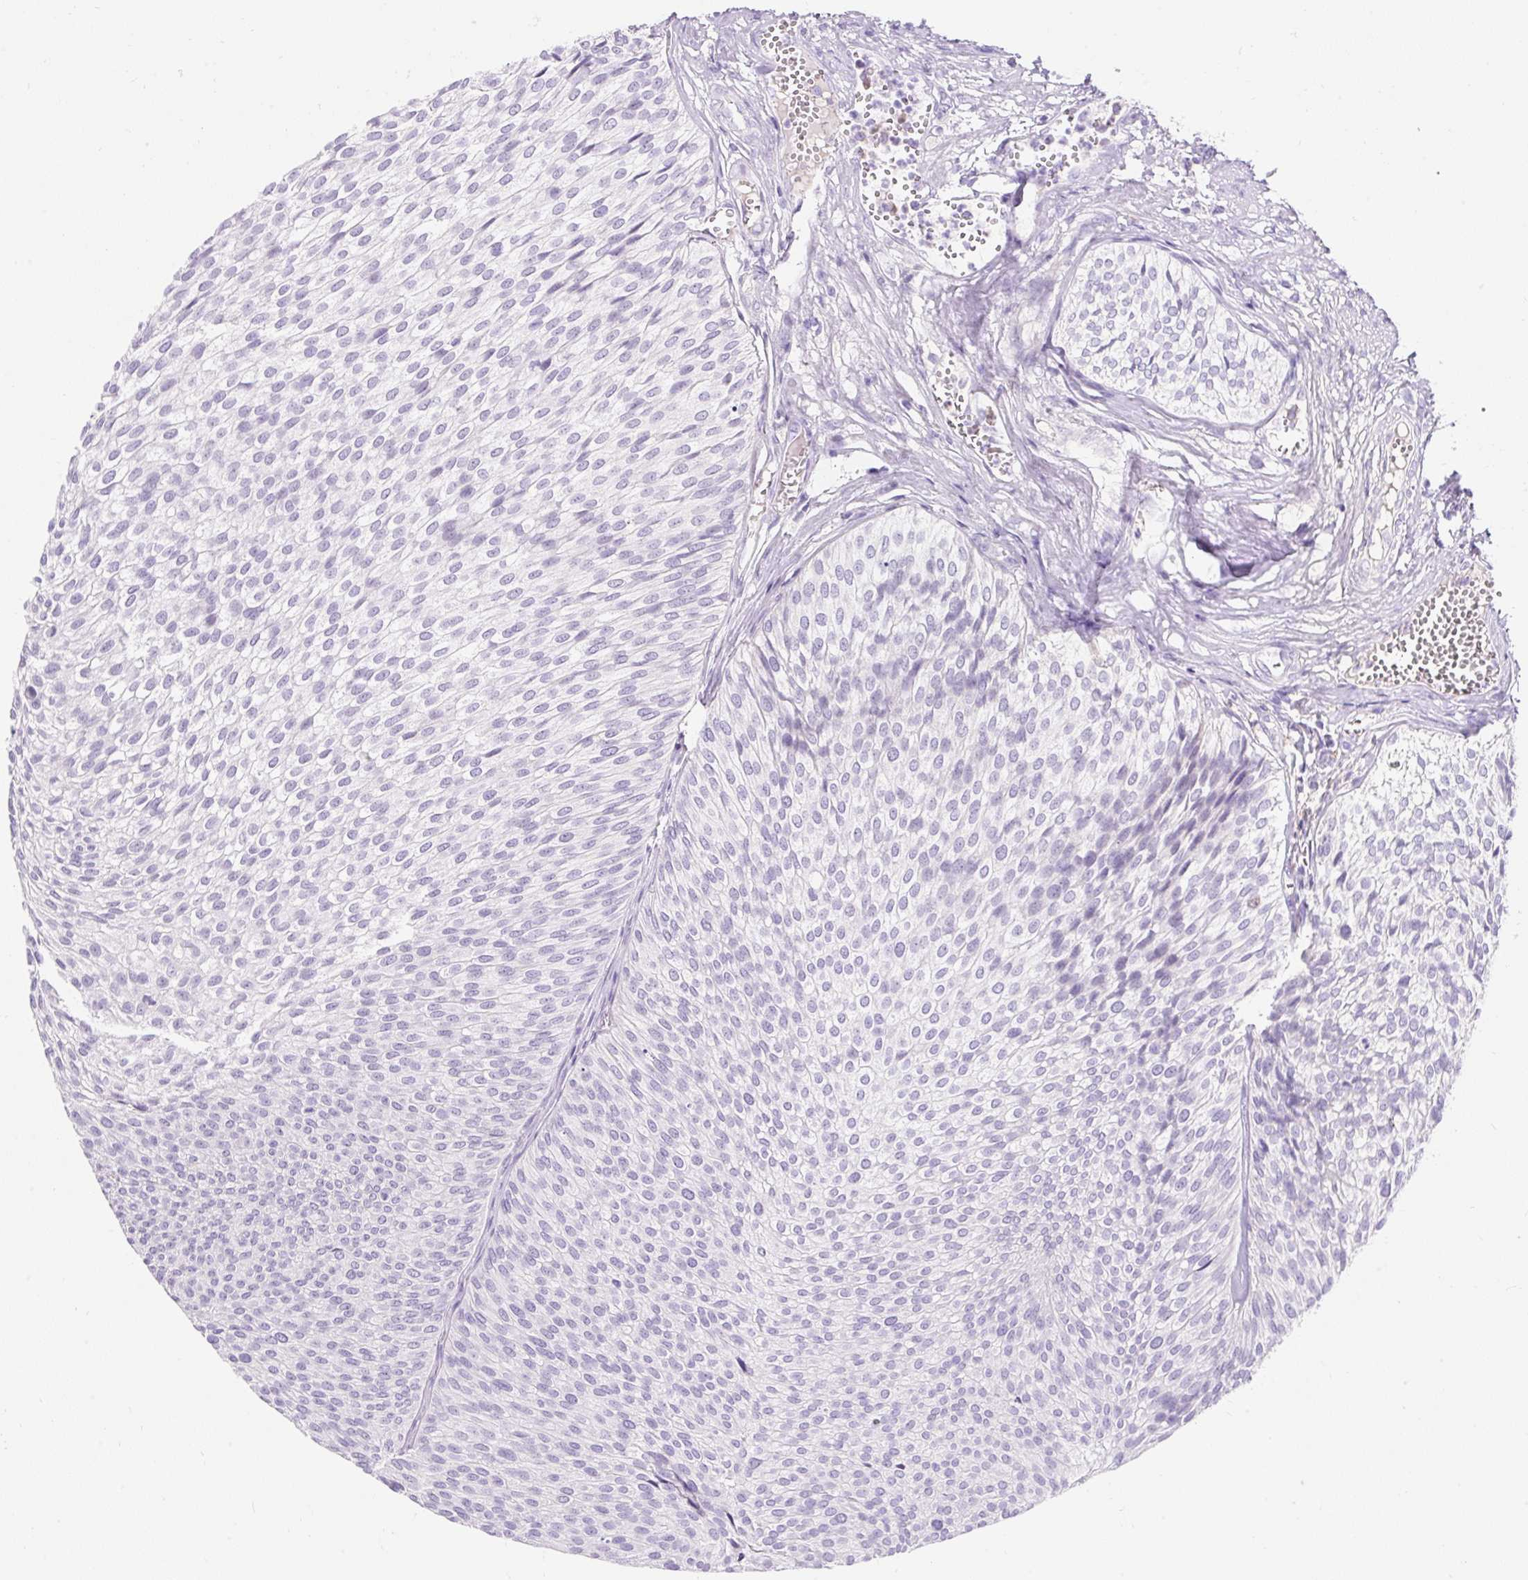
{"staining": {"intensity": "negative", "quantity": "none", "location": "none"}, "tissue": "urothelial cancer", "cell_type": "Tumor cells", "image_type": "cancer", "snomed": [{"axis": "morphology", "description": "Urothelial carcinoma, Low grade"}, {"axis": "topography", "description": "Urinary bladder"}], "caption": "A high-resolution image shows immunohistochemistry (IHC) staining of urothelial cancer, which shows no significant positivity in tumor cells.", "gene": "TMEM150C", "patient": {"sex": "male", "age": 91}}